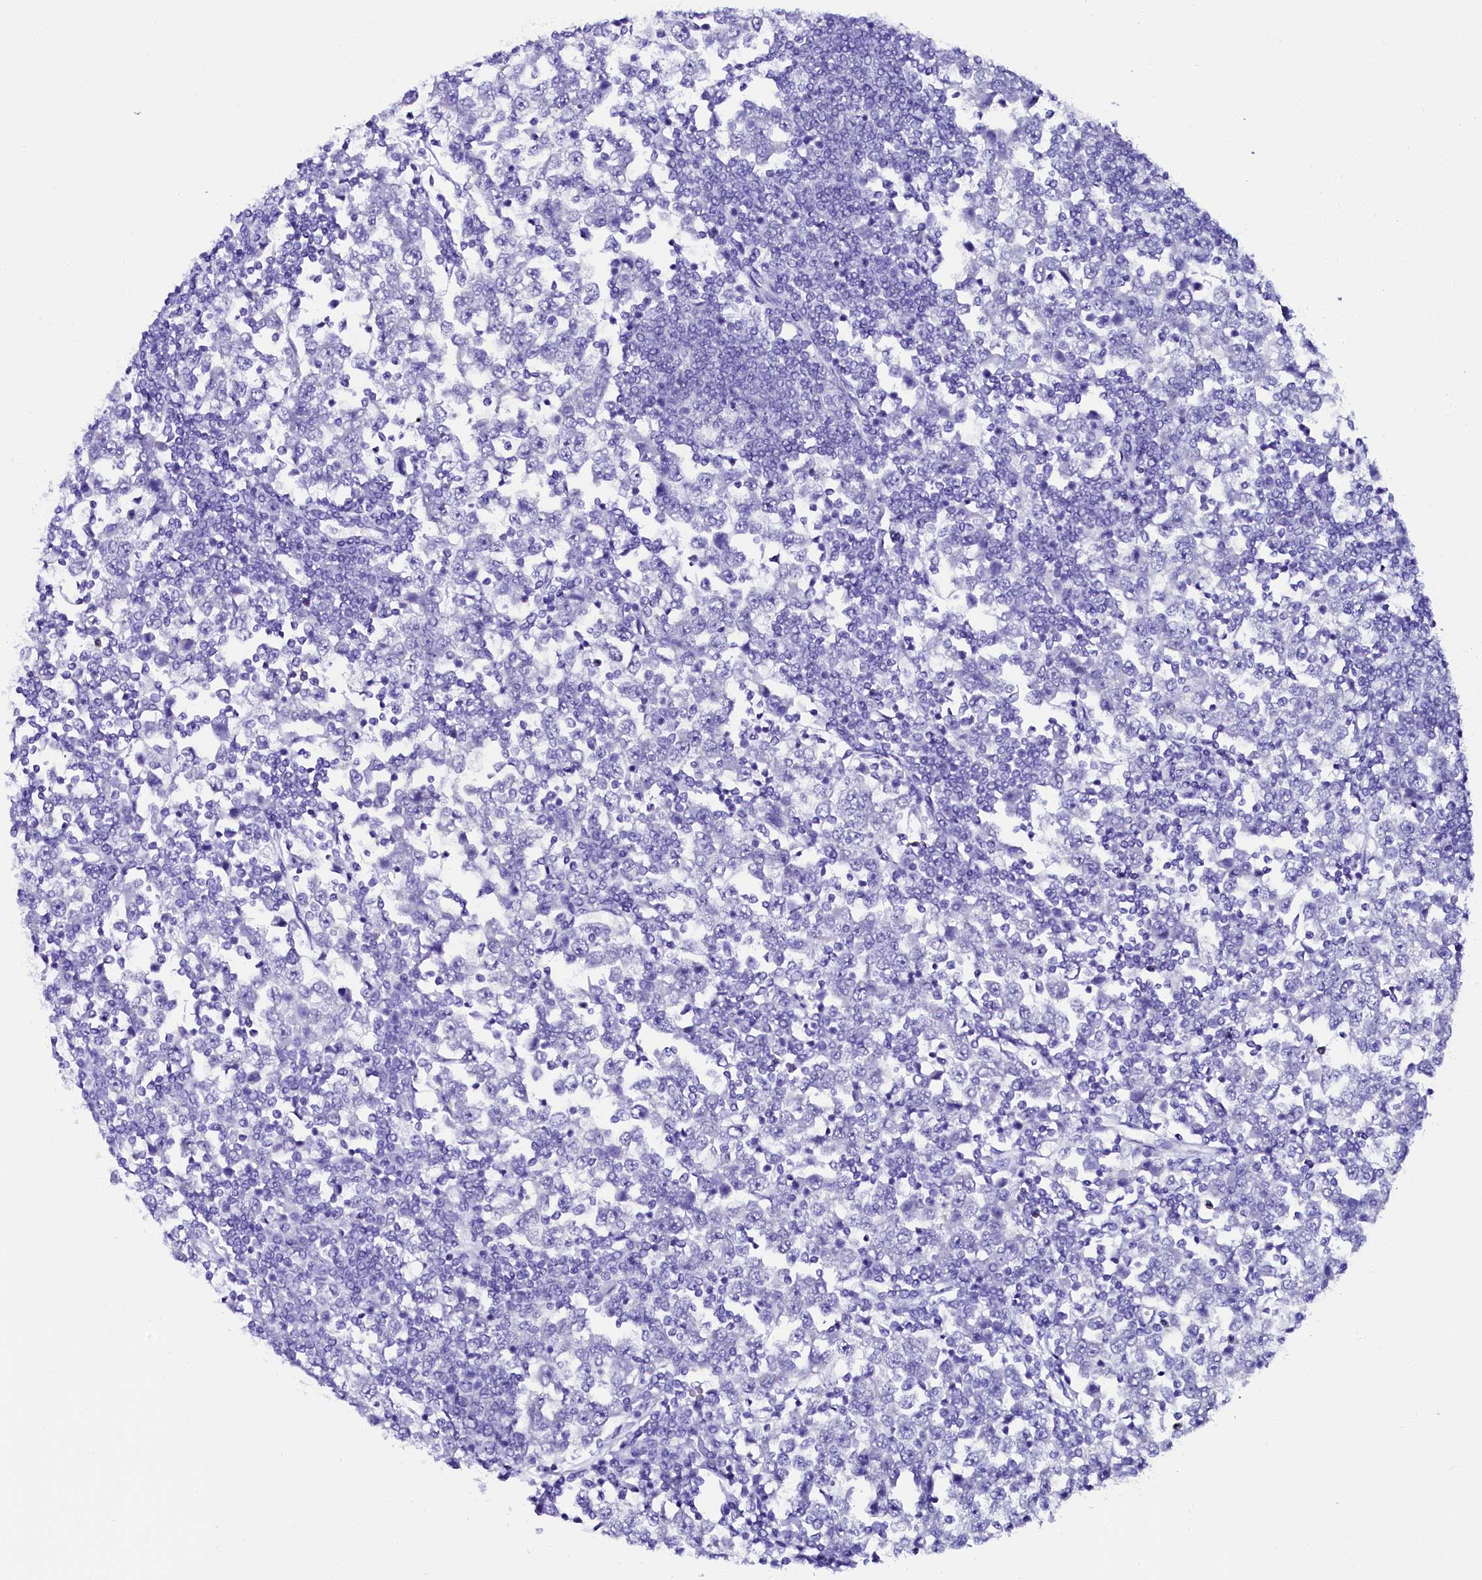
{"staining": {"intensity": "negative", "quantity": "none", "location": "none"}, "tissue": "testis cancer", "cell_type": "Tumor cells", "image_type": "cancer", "snomed": [{"axis": "morphology", "description": "Seminoma, NOS"}, {"axis": "topography", "description": "Testis"}], "caption": "The histopathology image reveals no staining of tumor cells in testis cancer (seminoma).", "gene": "SORD", "patient": {"sex": "male", "age": 65}}